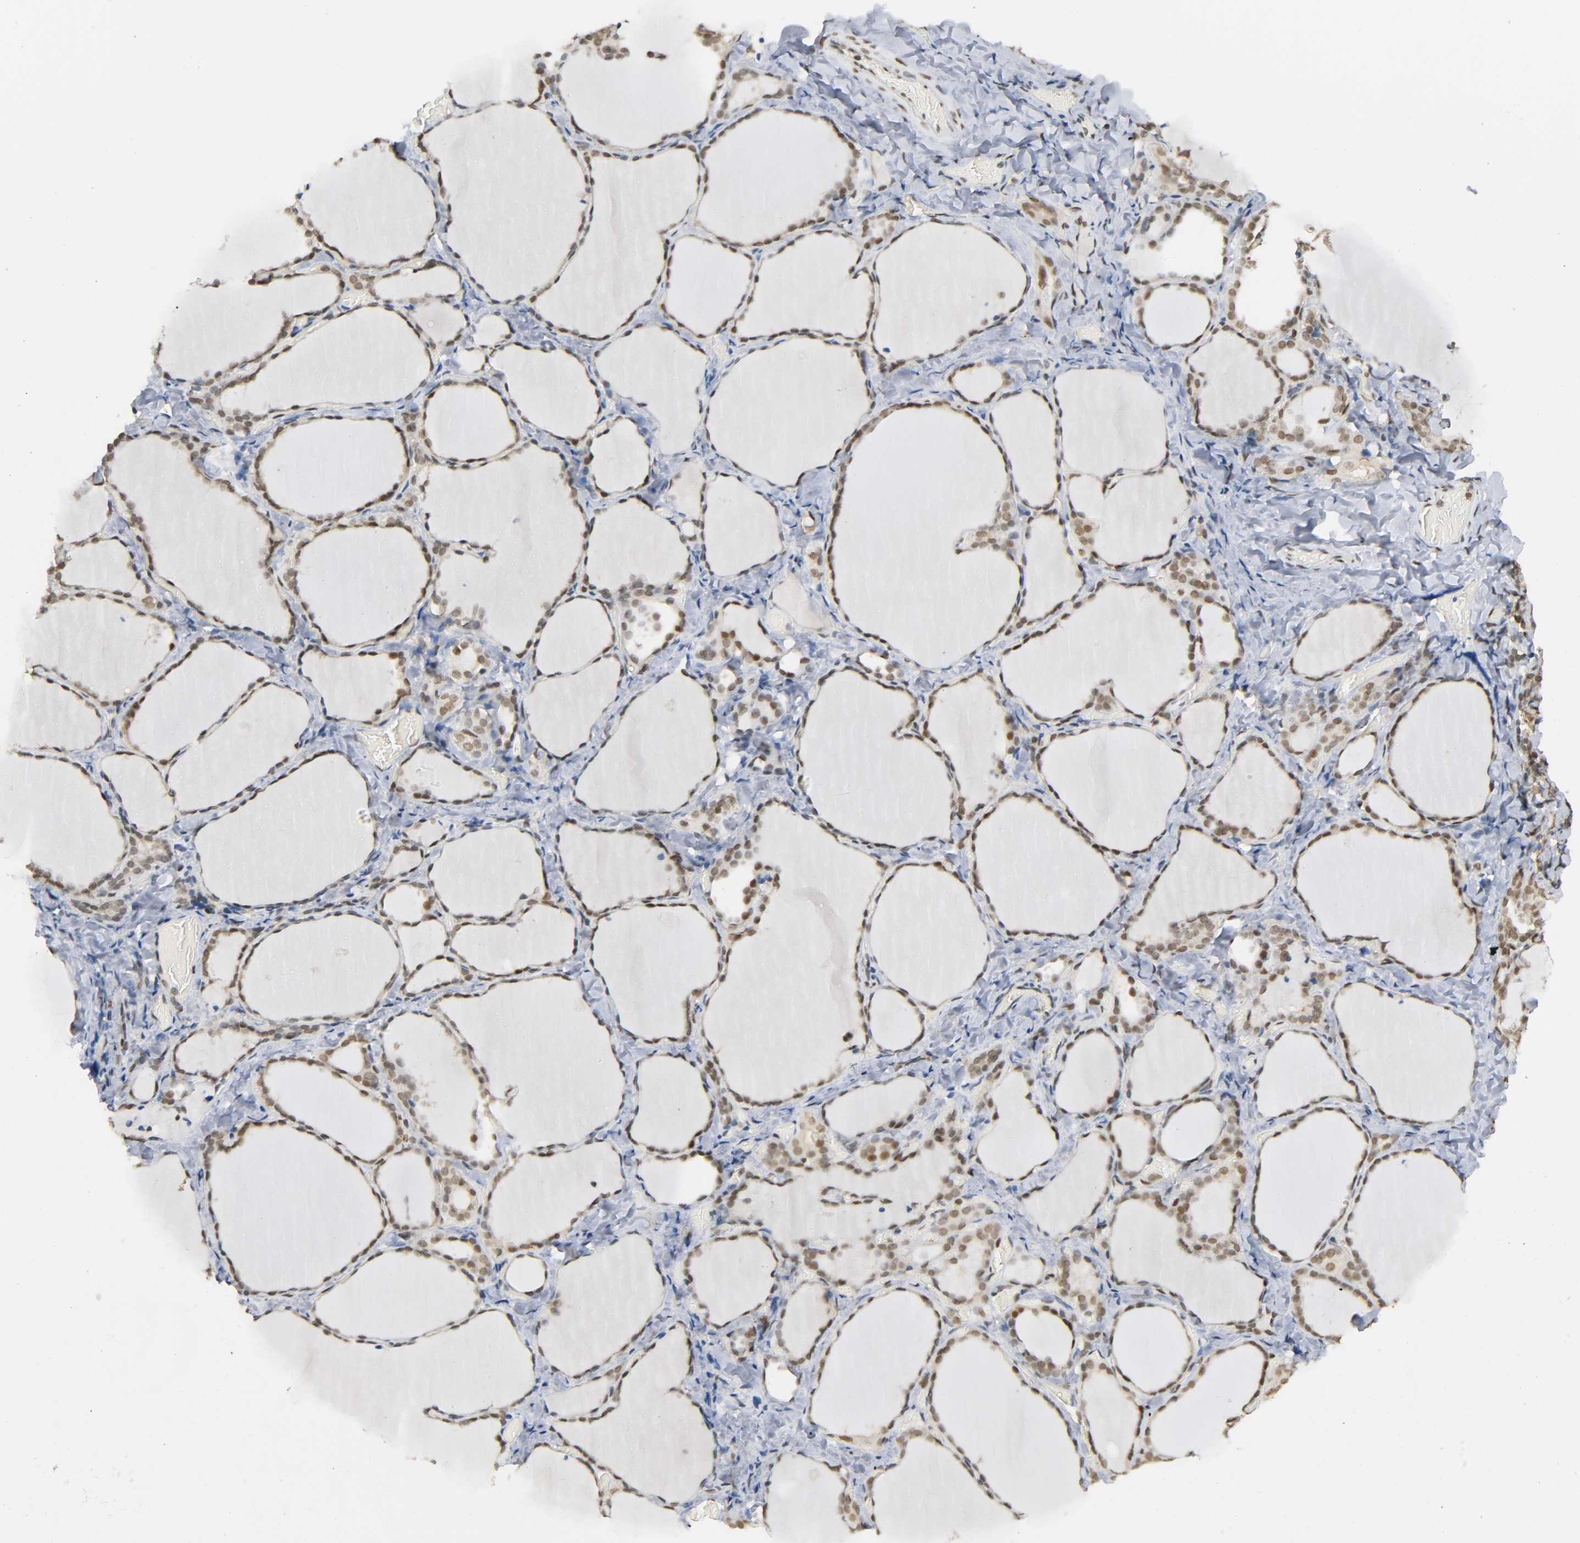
{"staining": {"intensity": "moderate", "quantity": ">75%", "location": "nuclear"}, "tissue": "thyroid gland", "cell_type": "Glandular cells", "image_type": "normal", "snomed": [{"axis": "morphology", "description": "Normal tissue, NOS"}, {"axis": "morphology", "description": "Papillary adenocarcinoma, NOS"}, {"axis": "topography", "description": "Thyroid gland"}], "caption": "Moderate nuclear positivity for a protein is seen in approximately >75% of glandular cells of normal thyroid gland using immunohistochemistry (IHC).", "gene": "SUMO1", "patient": {"sex": "female", "age": 30}}